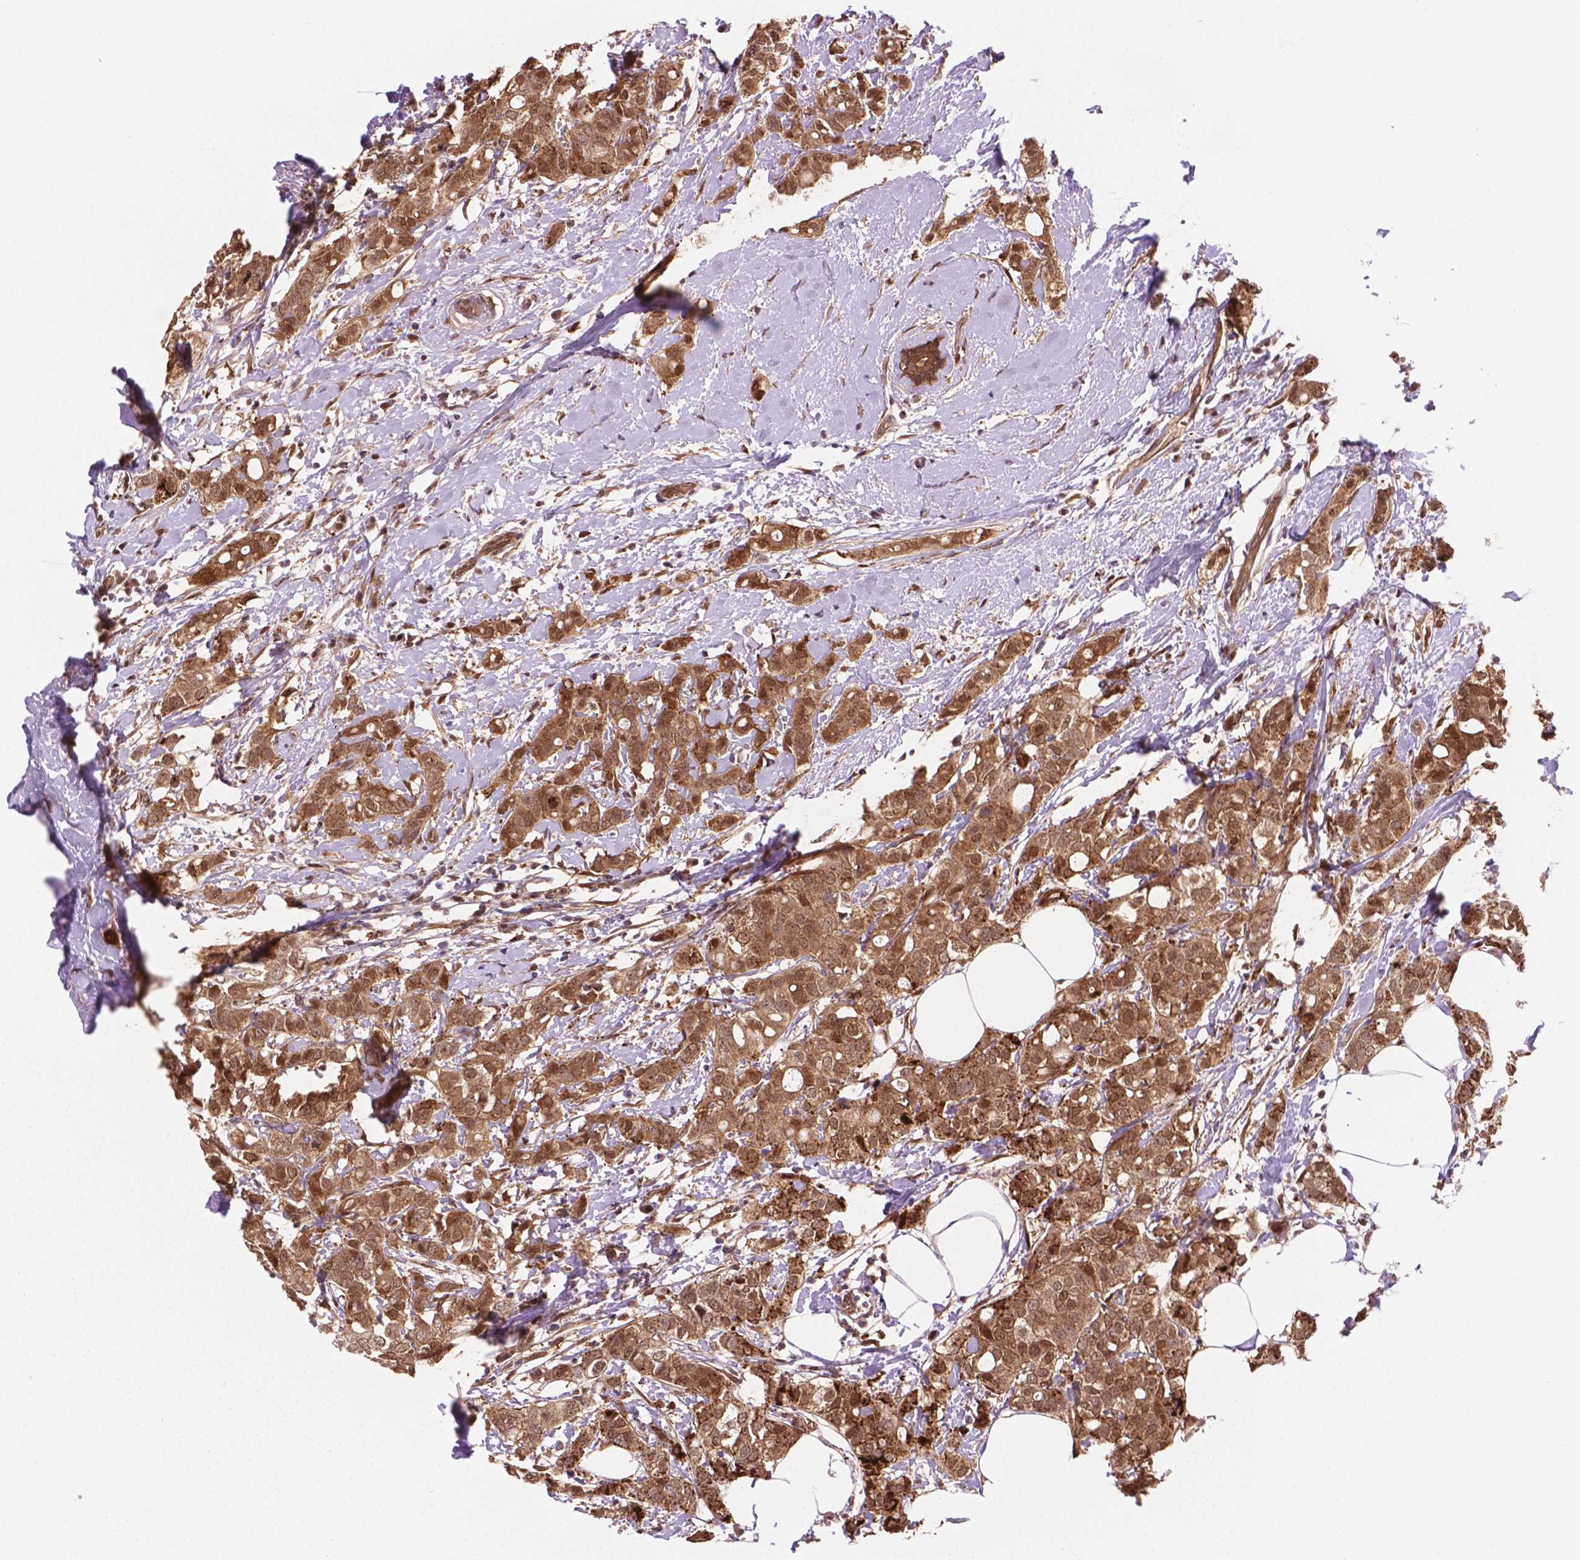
{"staining": {"intensity": "weak", "quantity": ">75%", "location": "cytoplasmic/membranous,nuclear"}, "tissue": "breast cancer", "cell_type": "Tumor cells", "image_type": "cancer", "snomed": [{"axis": "morphology", "description": "Duct carcinoma"}, {"axis": "topography", "description": "Breast"}], "caption": "Approximately >75% of tumor cells in human breast cancer (invasive ductal carcinoma) display weak cytoplasmic/membranous and nuclear protein positivity as visualized by brown immunohistochemical staining.", "gene": "PLIN3", "patient": {"sex": "female", "age": 40}}